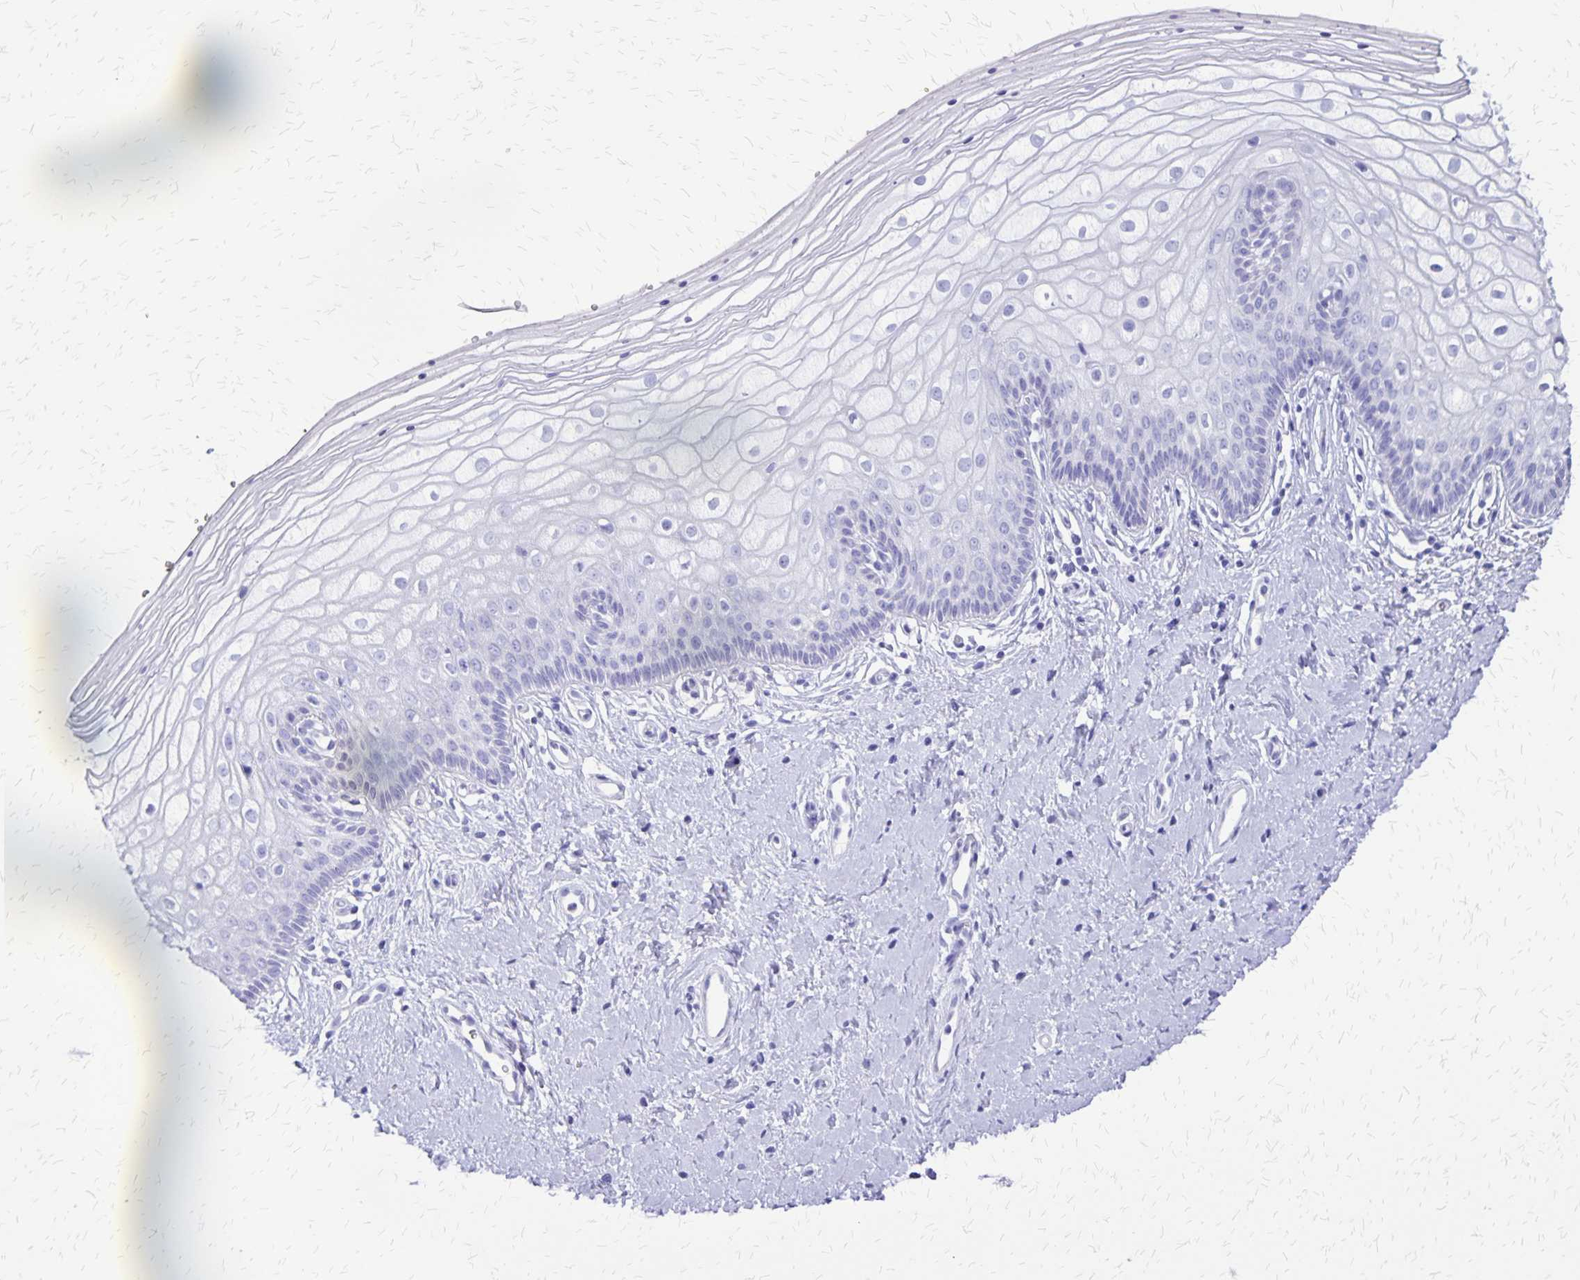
{"staining": {"intensity": "negative", "quantity": "none", "location": "none"}, "tissue": "vagina", "cell_type": "Squamous epithelial cells", "image_type": "normal", "snomed": [{"axis": "morphology", "description": "Normal tissue, NOS"}, {"axis": "topography", "description": "Vagina"}], "caption": "Immunohistochemistry (IHC) of benign human vagina reveals no staining in squamous epithelial cells.", "gene": "SLC13A2", "patient": {"sex": "female", "age": 39}}